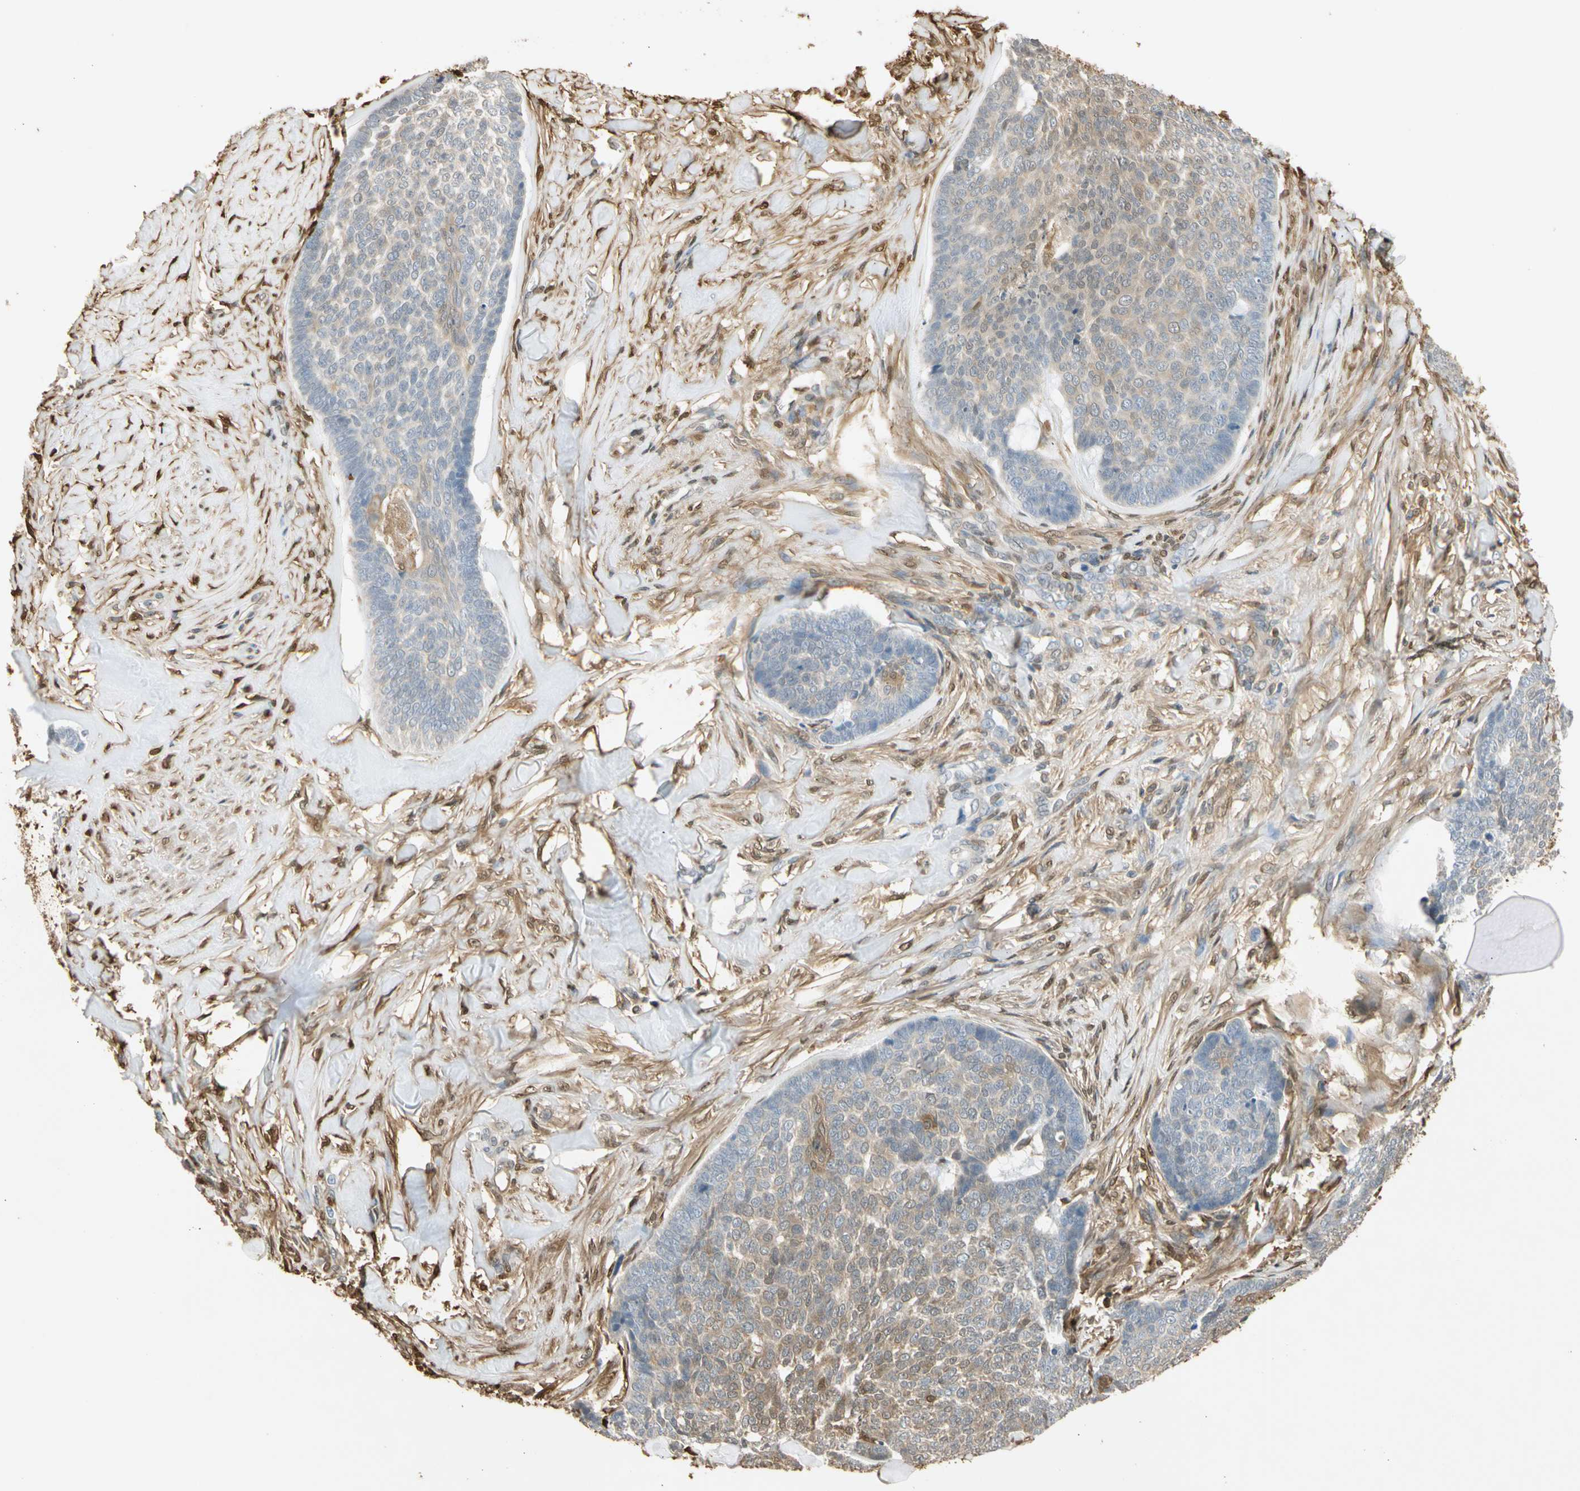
{"staining": {"intensity": "weak", "quantity": "25%-75%", "location": "cytoplasmic/membranous,nuclear"}, "tissue": "skin cancer", "cell_type": "Tumor cells", "image_type": "cancer", "snomed": [{"axis": "morphology", "description": "Basal cell carcinoma"}, {"axis": "topography", "description": "Skin"}], "caption": "Approximately 25%-75% of tumor cells in skin cancer (basal cell carcinoma) demonstrate weak cytoplasmic/membranous and nuclear protein expression as visualized by brown immunohistochemical staining.", "gene": "S100A6", "patient": {"sex": "male", "age": 84}}